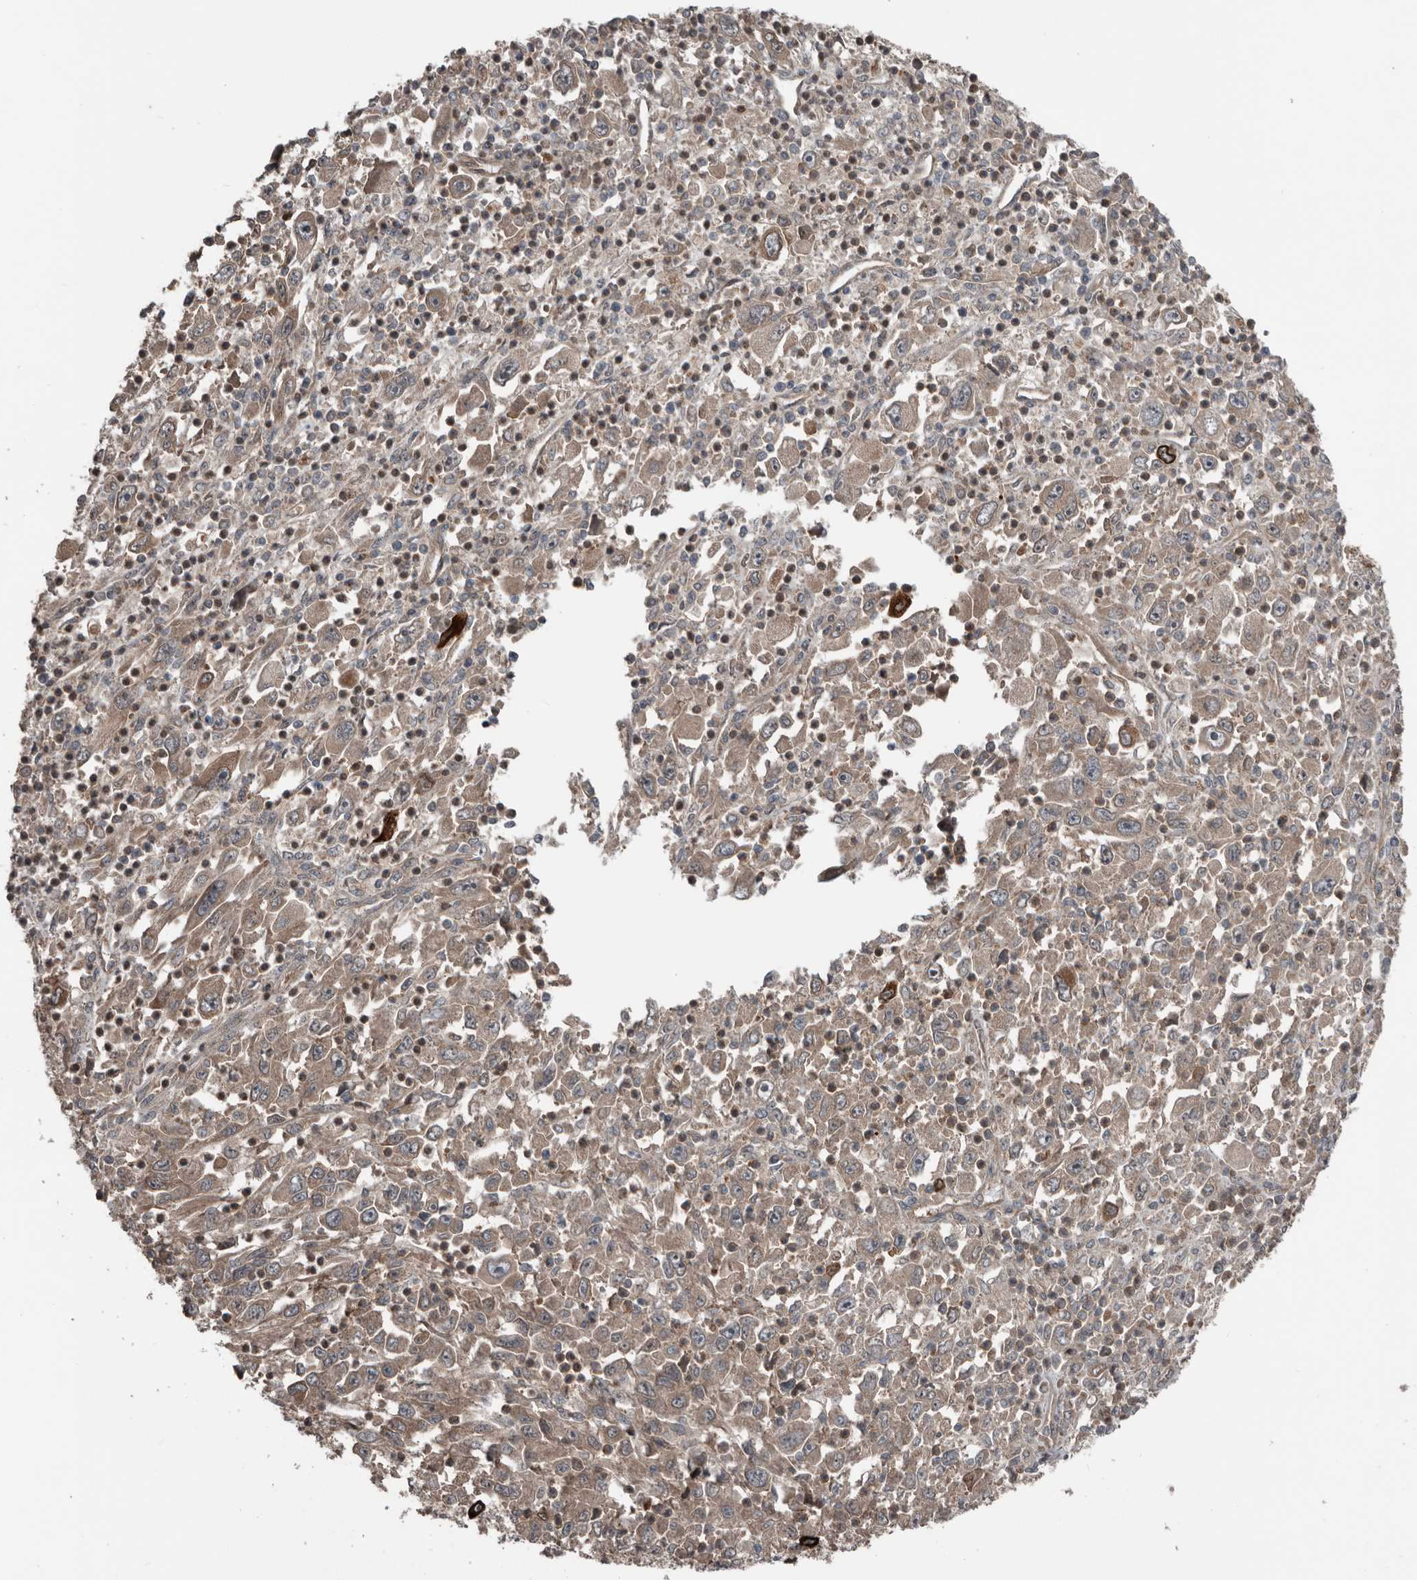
{"staining": {"intensity": "weak", "quantity": ">75%", "location": "cytoplasmic/membranous"}, "tissue": "melanoma", "cell_type": "Tumor cells", "image_type": "cancer", "snomed": [{"axis": "morphology", "description": "Malignant melanoma, Metastatic site"}, {"axis": "topography", "description": "Skin"}], "caption": "Malignant melanoma (metastatic site) stained with a brown dye reveals weak cytoplasmic/membranous positive expression in approximately >75% of tumor cells.", "gene": "DNAJB4", "patient": {"sex": "female", "age": 56}}